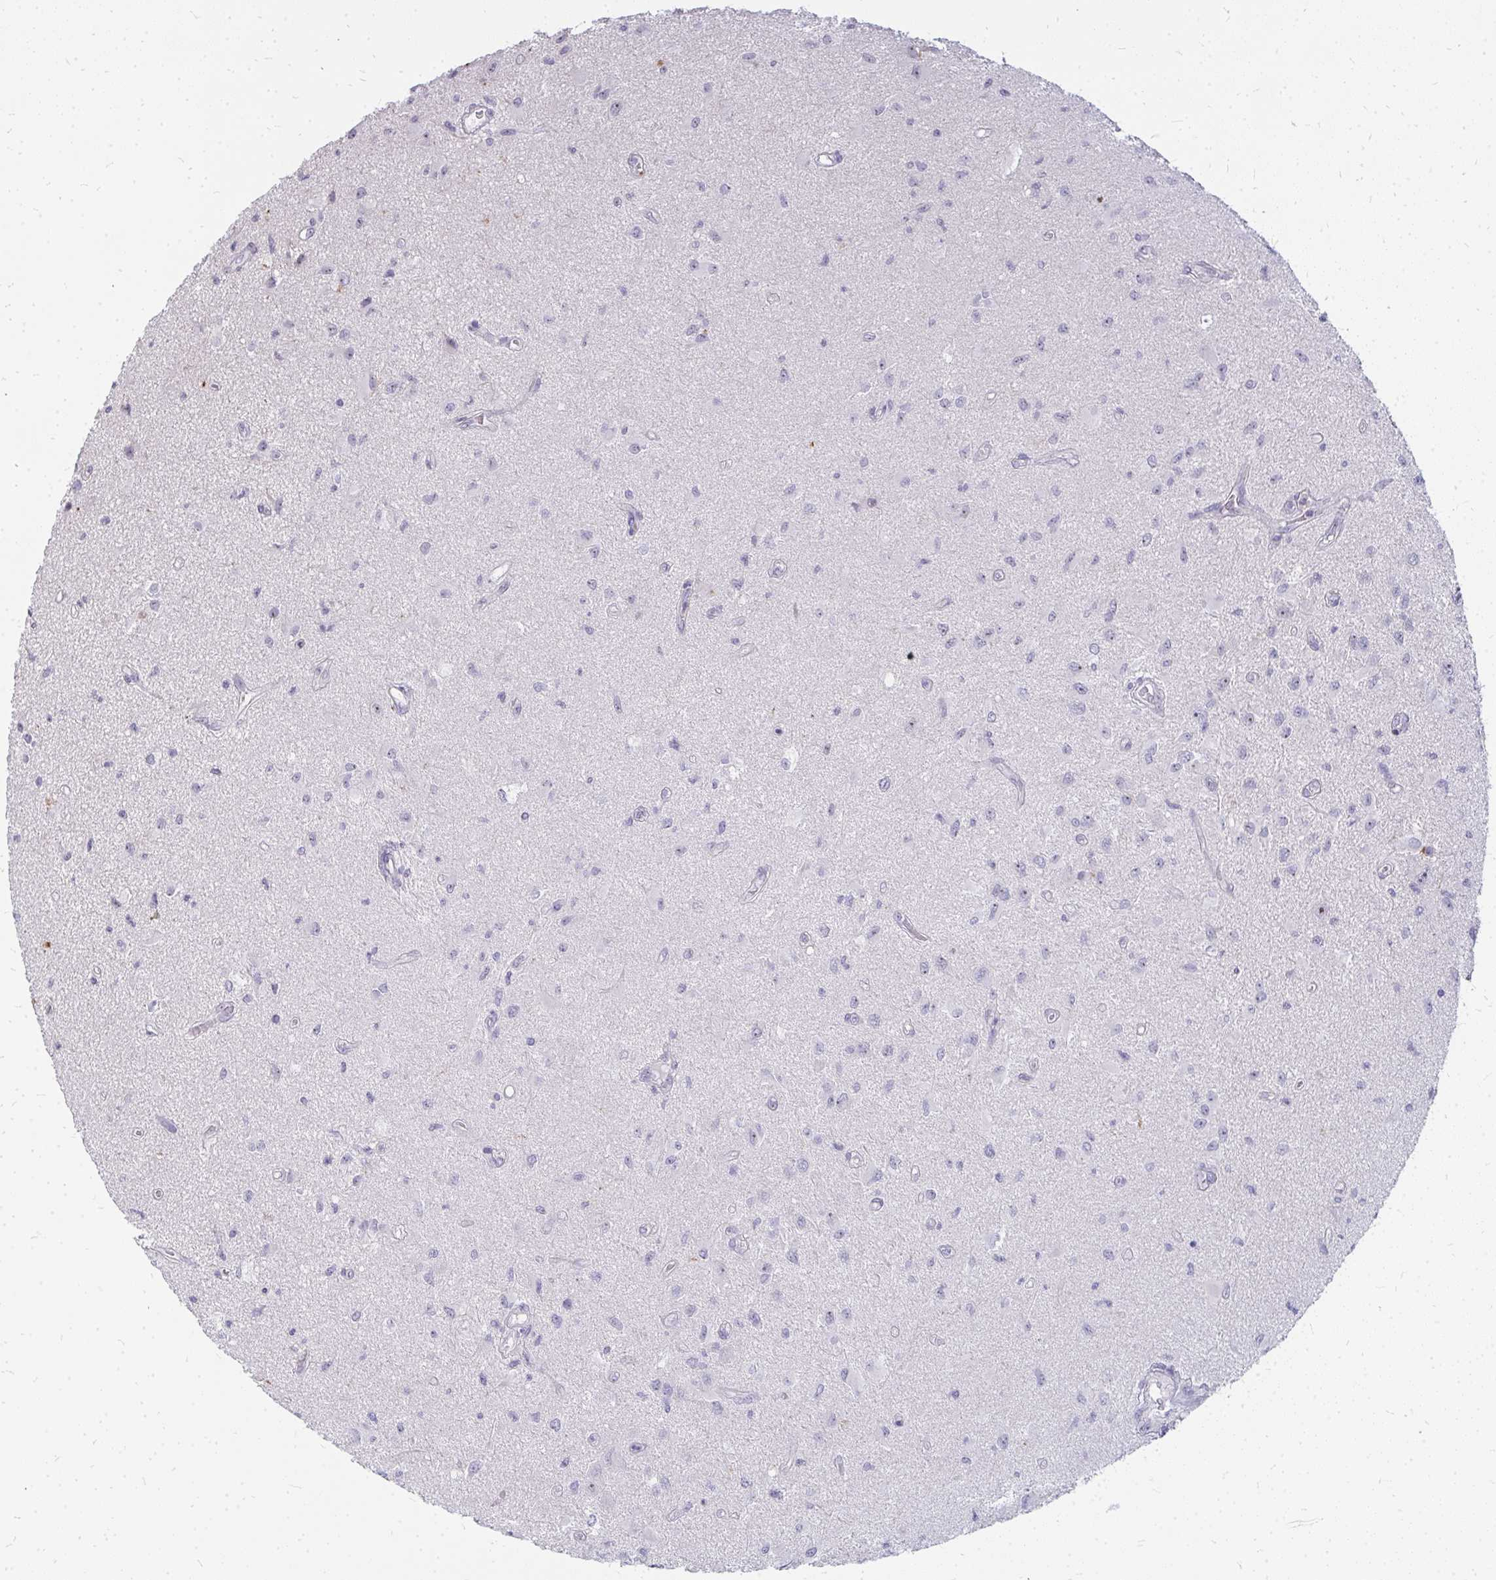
{"staining": {"intensity": "negative", "quantity": "none", "location": "none"}, "tissue": "glioma", "cell_type": "Tumor cells", "image_type": "cancer", "snomed": [{"axis": "morphology", "description": "Glioma, malignant, High grade"}, {"axis": "topography", "description": "Brain"}], "caption": "Tumor cells show no significant protein positivity in glioma.", "gene": "FAM9A", "patient": {"sex": "male", "age": 67}}